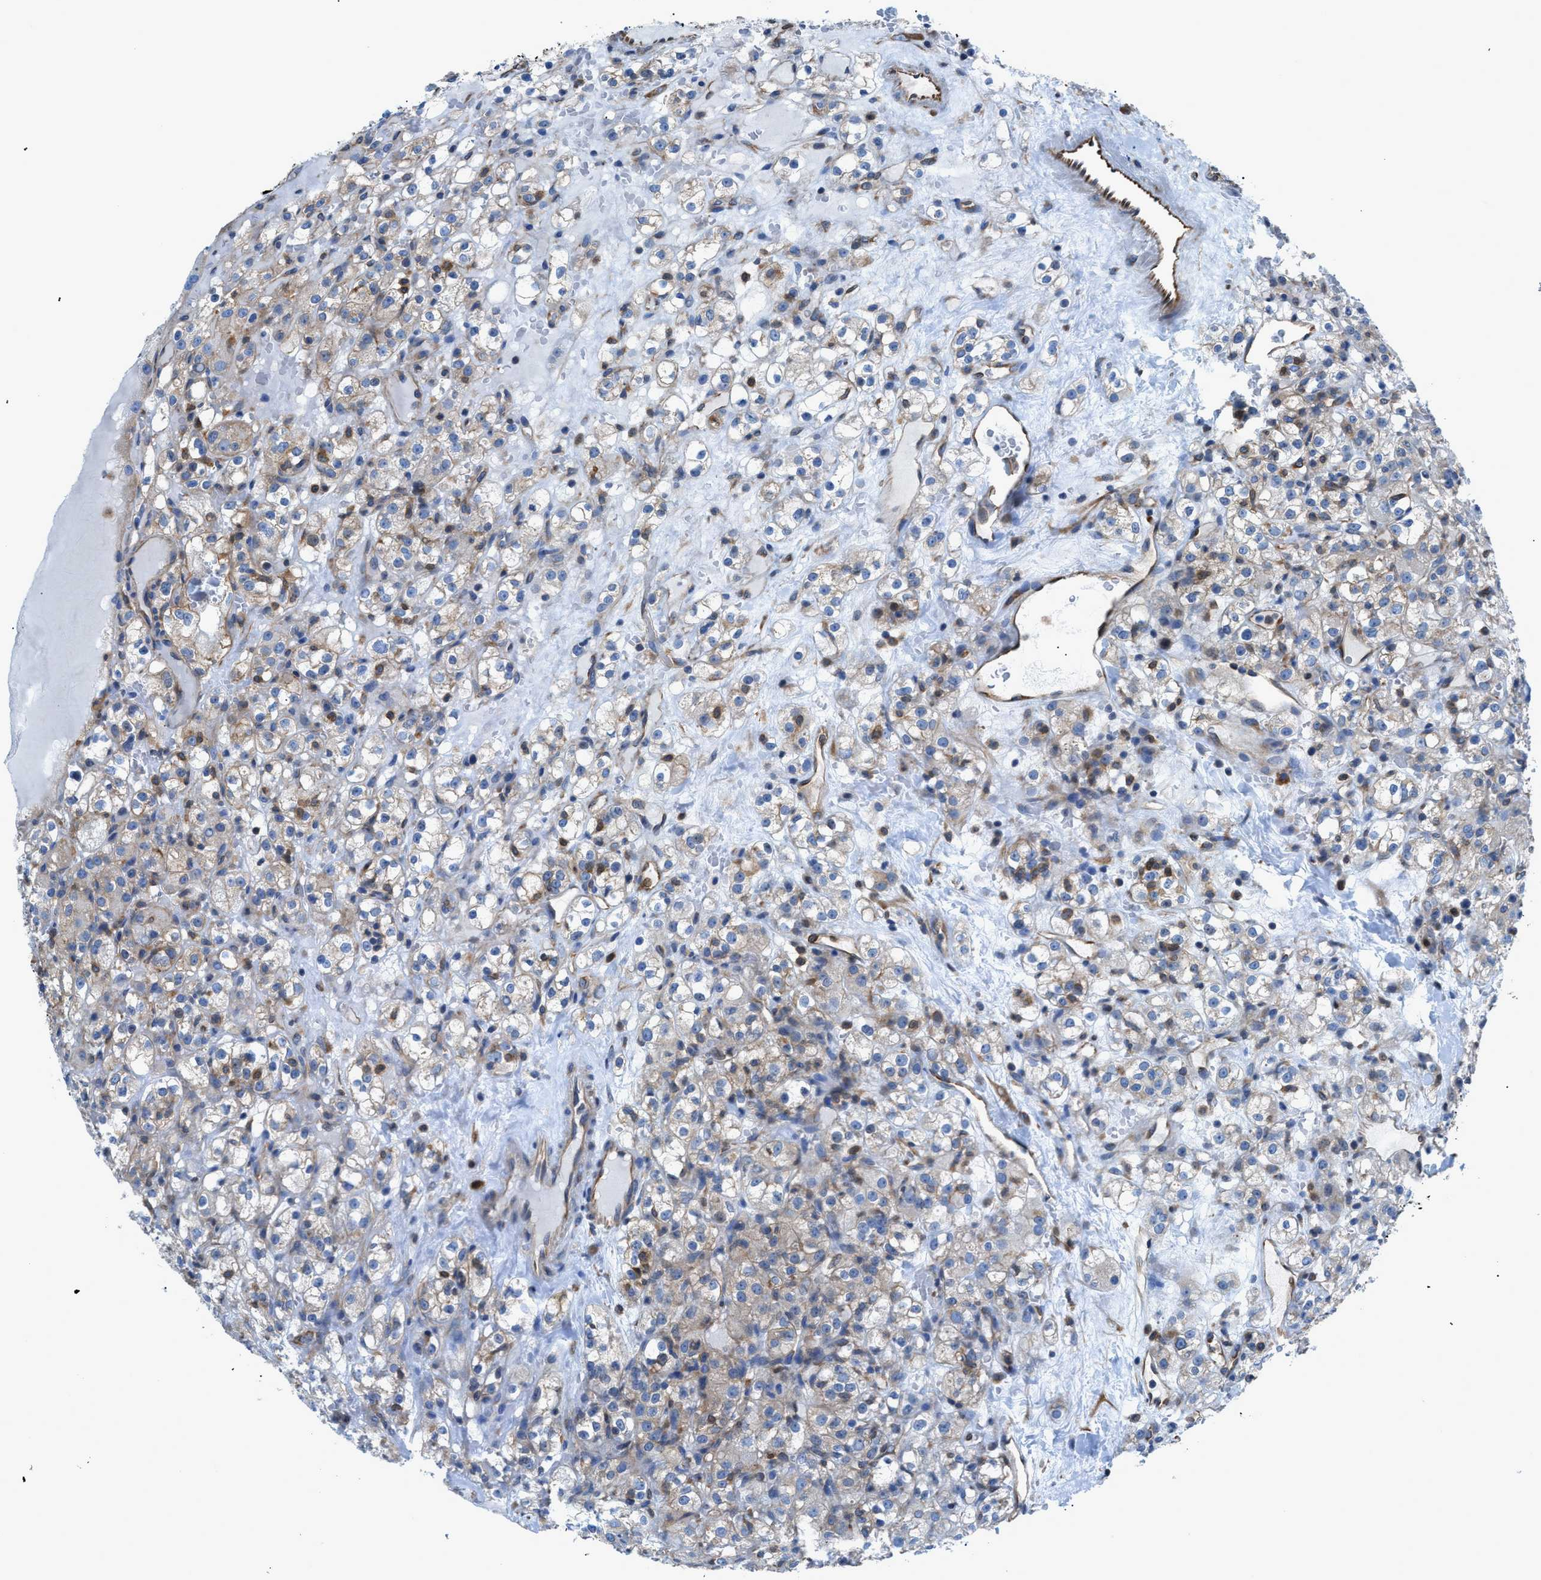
{"staining": {"intensity": "weak", "quantity": "<25%", "location": "cytoplasmic/membranous"}, "tissue": "renal cancer", "cell_type": "Tumor cells", "image_type": "cancer", "snomed": [{"axis": "morphology", "description": "Normal tissue, NOS"}, {"axis": "morphology", "description": "Adenocarcinoma, NOS"}, {"axis": "topography", "description": "Kidney"}], "caption": "The IHC photomicrograph has no significant expression in tumor cells of renal adenocarcinoma tissue. (Immunohistochemistry, brightfield microscopy, high magnification).", "gene": "DMAC1", "patient": {"sex": "male", "age": 61}}